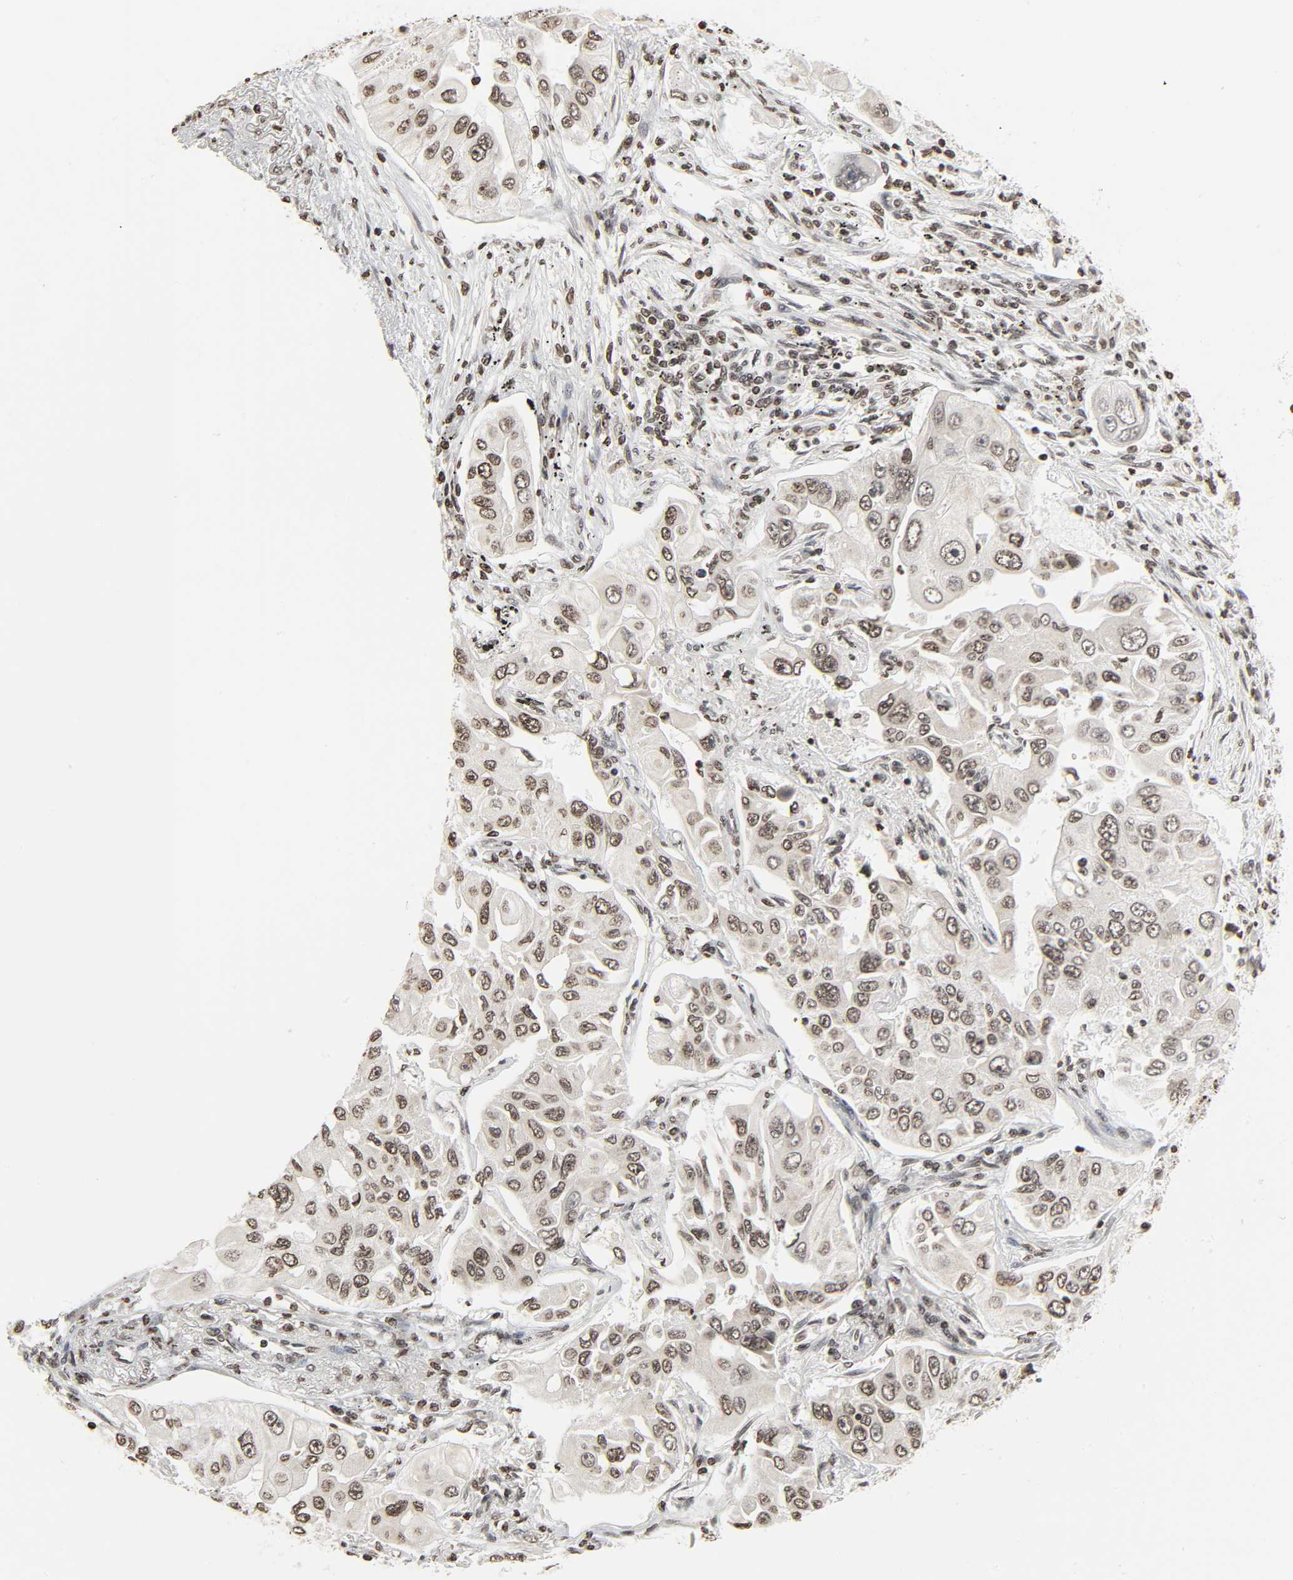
{"staining": {"intensity": "moderate", "quantity": ">75%", "location": "nuclear"}, "tissue": "lung cancer", "cell_type": "Tumor cells", "image_type": "cancer", "snomed": [{"axis": "morphology", "description": "Adenocarcinoma, NOS"}, {"axis": "topography", "description": "Lung"}], "caption": "Human lung cancer (adenocarcinoma) stained with a protein marker shows moderate staining in tumor cells.", "gene": "ELAVL1", "patient": {"sex": "male", "age": 84}}